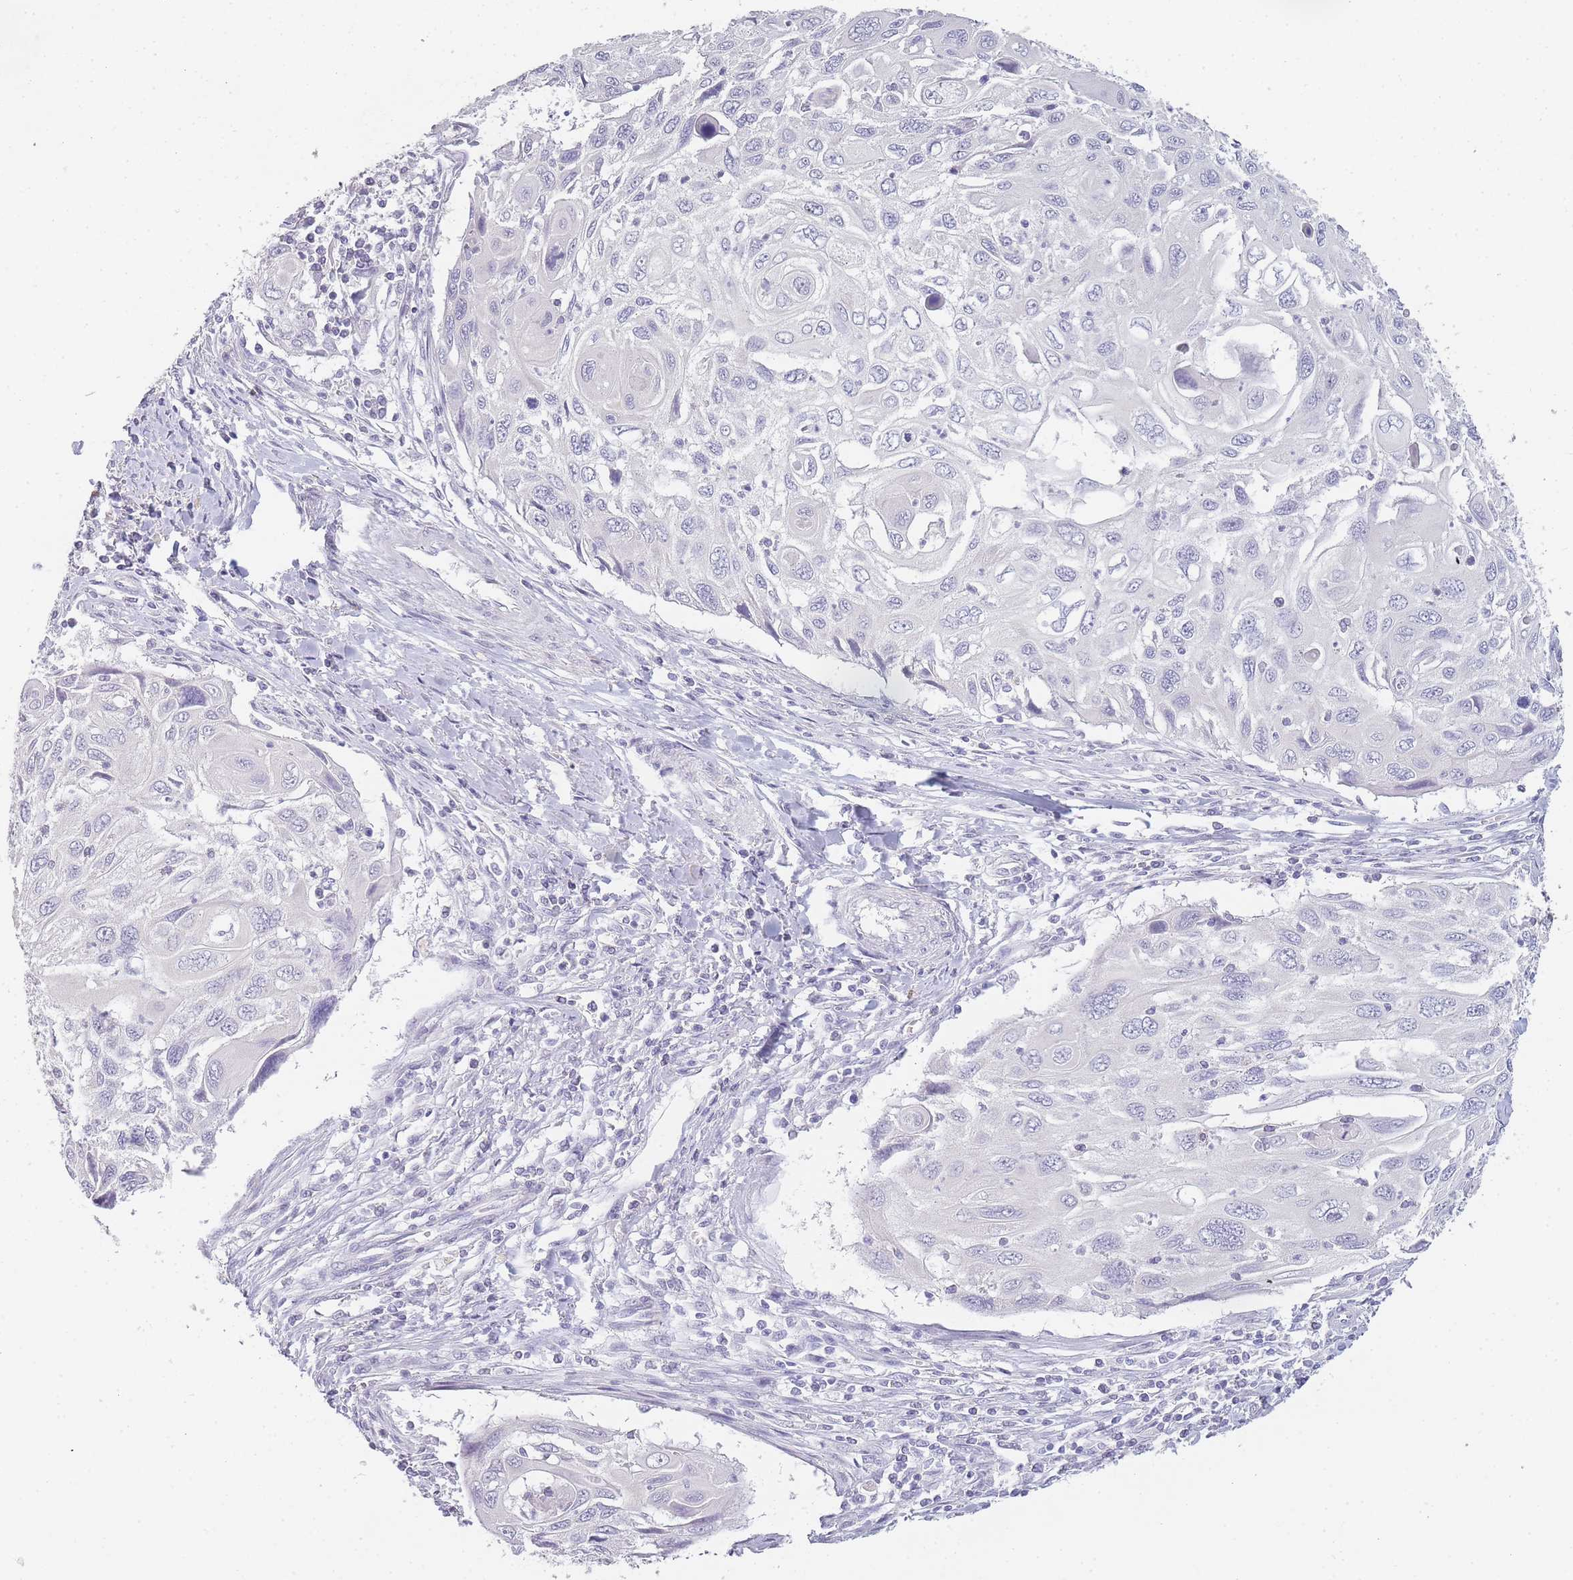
{"staining": {"intensity": "negative", "quantity": "none", "location": "none"}, "tissue": "cervical cancer", "cell_type": "Tumor cells", "image_type": "cancer", "snomed": [{"axis": "morphology", "description": "Squamous cell carcinoma, NOS"}, {"axis": "topography", "description": "Cervix"}], "caption": "DAB (3,3'-diaminobenzidine) immunohistochemical staining of cervical squamous cell carcinoma reveals no significant expression in tumor cells. (DAB immunohistochemistry (IHC), high magnification).", "gene": "INS", "patient": {"sex": "female", "age": 70}}